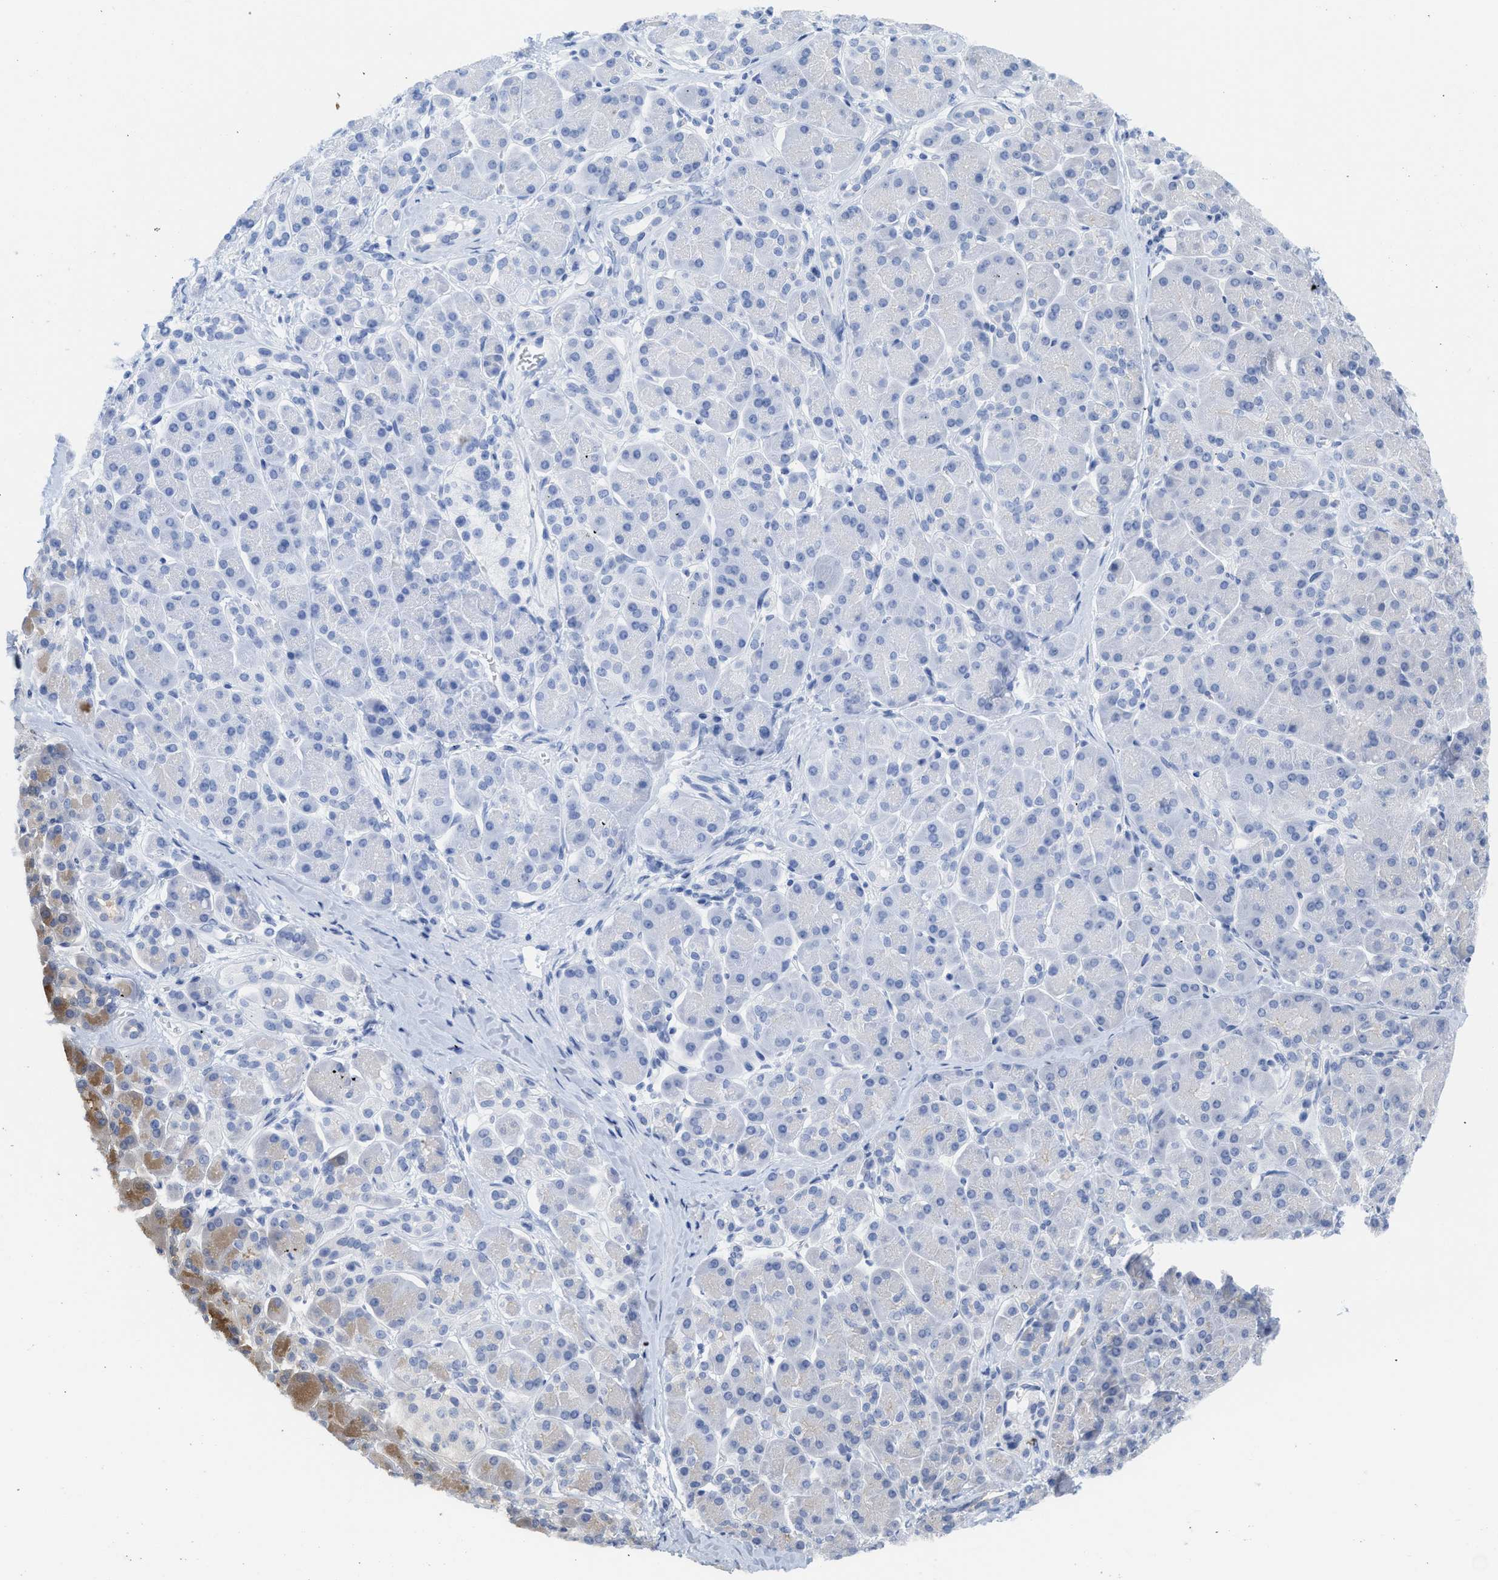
{"staining": {"intensity": "negative", "quantity": "none", "location": "none"}, "tissue": "pancreatic cancer", "cell_type": "Tumor cells", "image_type": "cancer", "snomed": [{"axis": "morphology", "description": "Adenocarcinoma, NOS"}, {"axis": "topography", "description": "Pancreas"}], "caption": "A micrograph of human pancreatic cancer (adenocarcinoma) is negative for staining in tumor cells.", "gene": "LDAF1", "patient": {"sex": "male", "age": 55}}